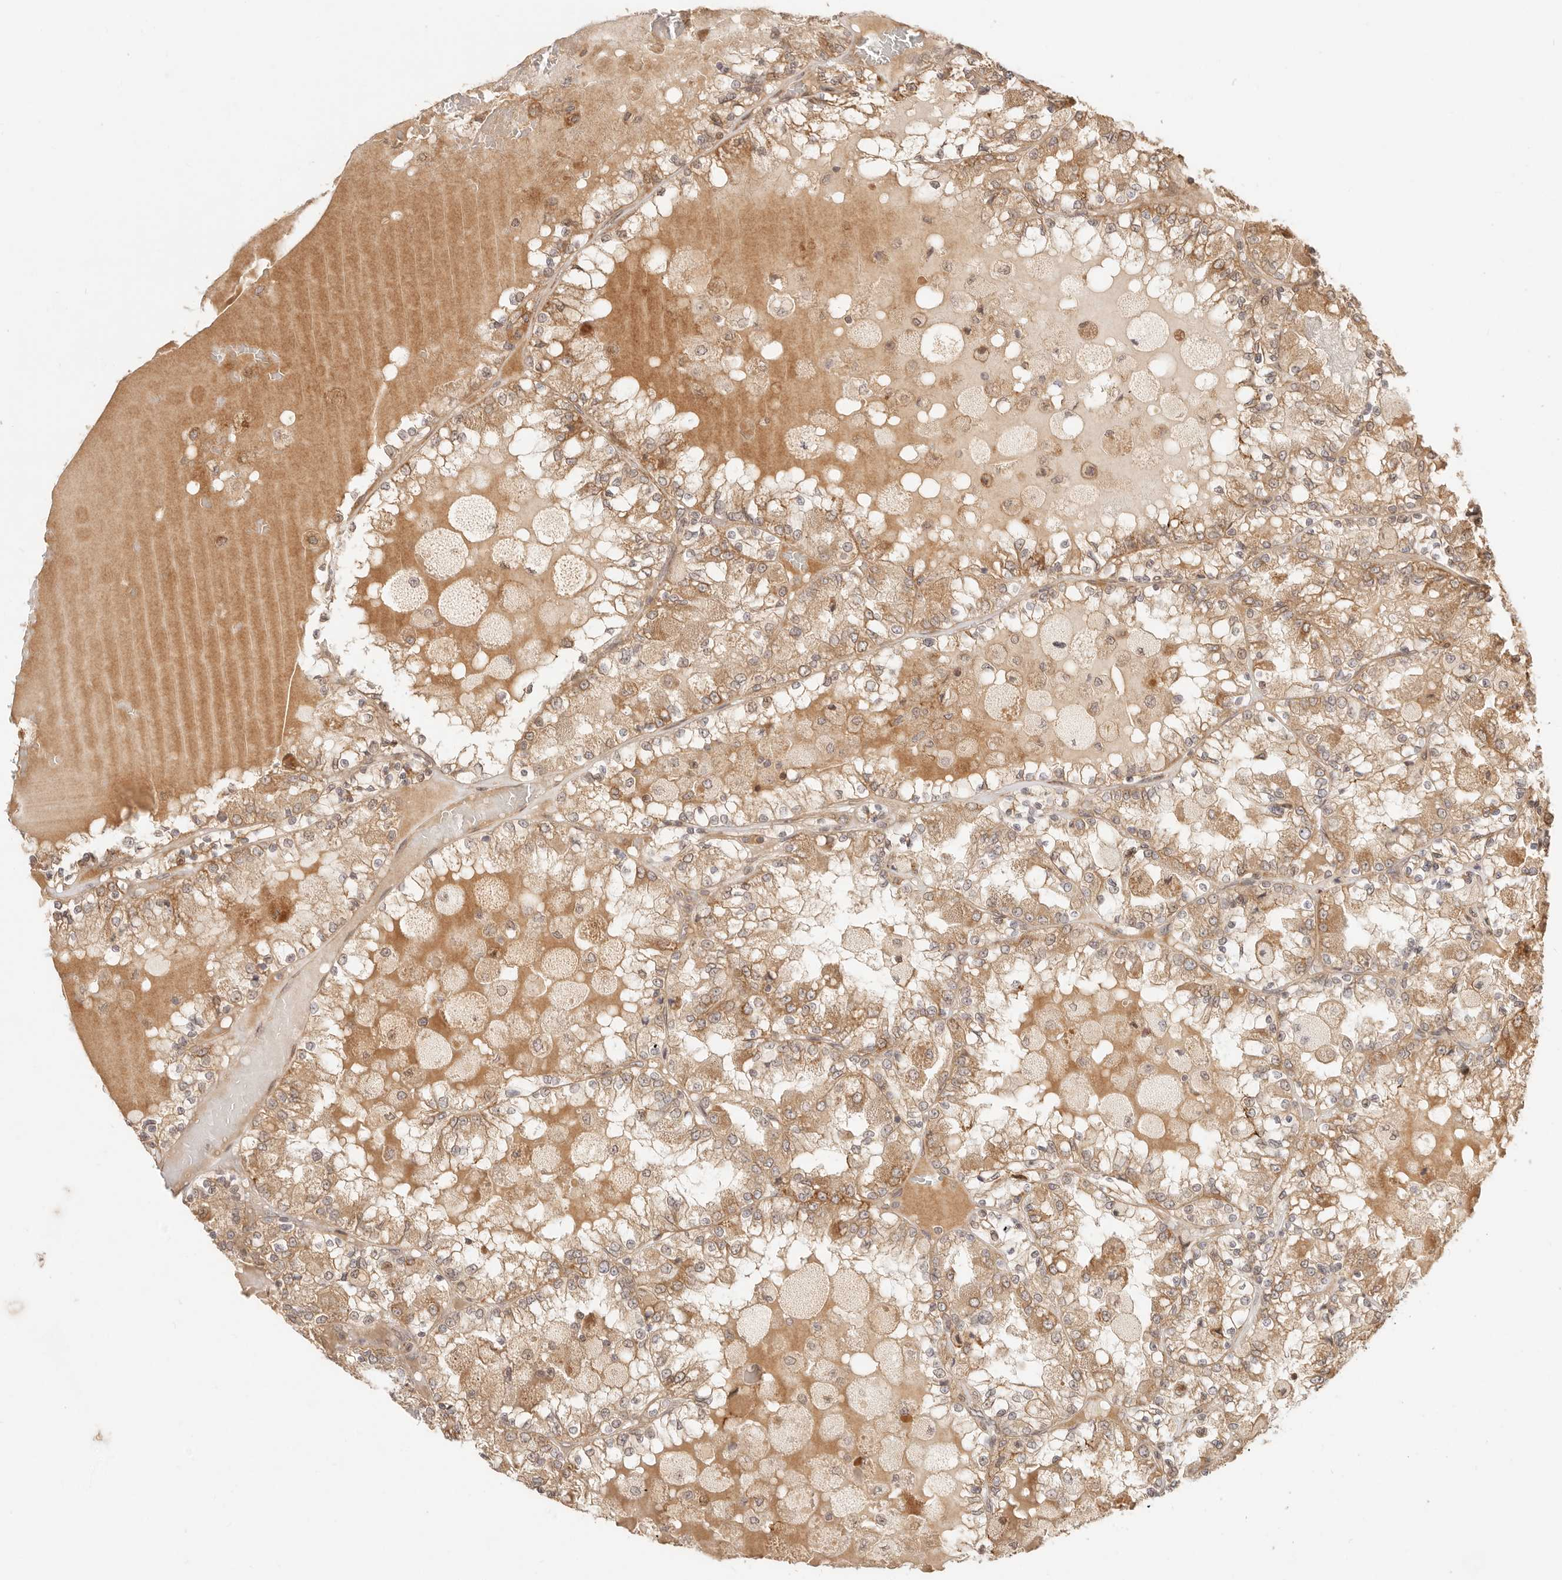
{"staining": {"intensity": "moderate", "quantity": ">75%", "location": "cytoplasmic/membranous"}, "tissue": "renal cancer", "cell_type": "Tumor cells", "image_type": "cancer", "snomed": [{"axis": "morphology", "description": "Adenocarcinoma, NOS"}, {"axis": "topography", "description": "Kidney"}], "caption": "High-power microscopy captured an immunohistochemistry (IHC) image of adenocarcinoma (renal), revealing moderate cytoplasmic/membranous positivity in approximately >75% of tumor cells.", "gene": "TIMM17A", "patient": {"sex": "female", "age": 56}}